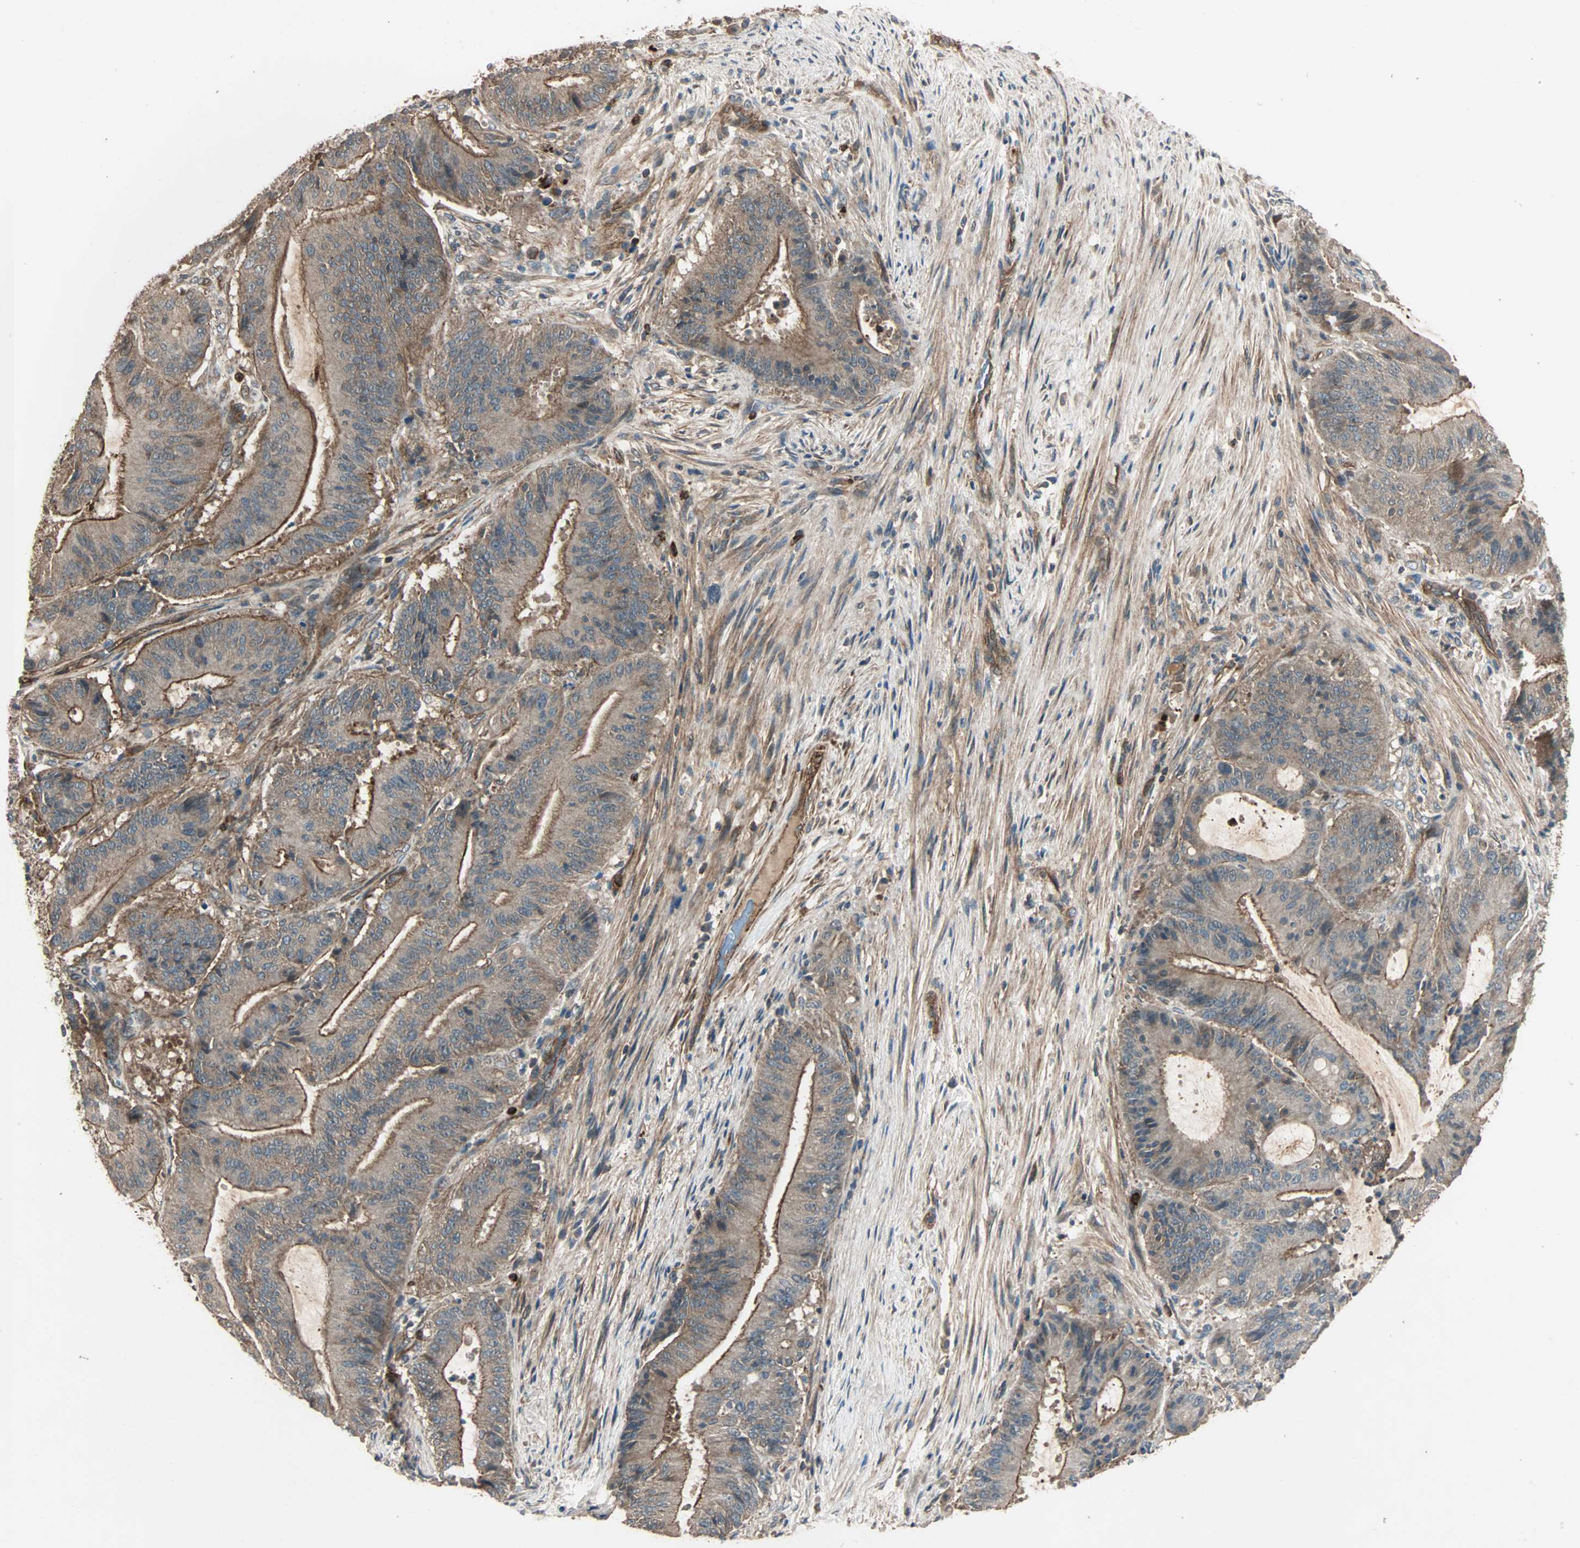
{"staining": {"intensity": "moderate", "quantity": ">75%", "location": "cytoplasmic/membranous"}, "tissue": "liver cancer", "cell_type": "Tumor cells", "image_type": "cancer", "snomed": [{"axis": "morphology", "description": "Cholangiocarcinoma"}, {"axis": "topography", "description": "Liver"}], "caption": "Human liver cancer (cholangiocarcinoma) stained with a brown dye exhibits moderate cytoplasmic/membranous positive positivity in approximately >75% of tumor cells.", "gene": "GCK", "patient": {"sex": "female", "age": 73}}